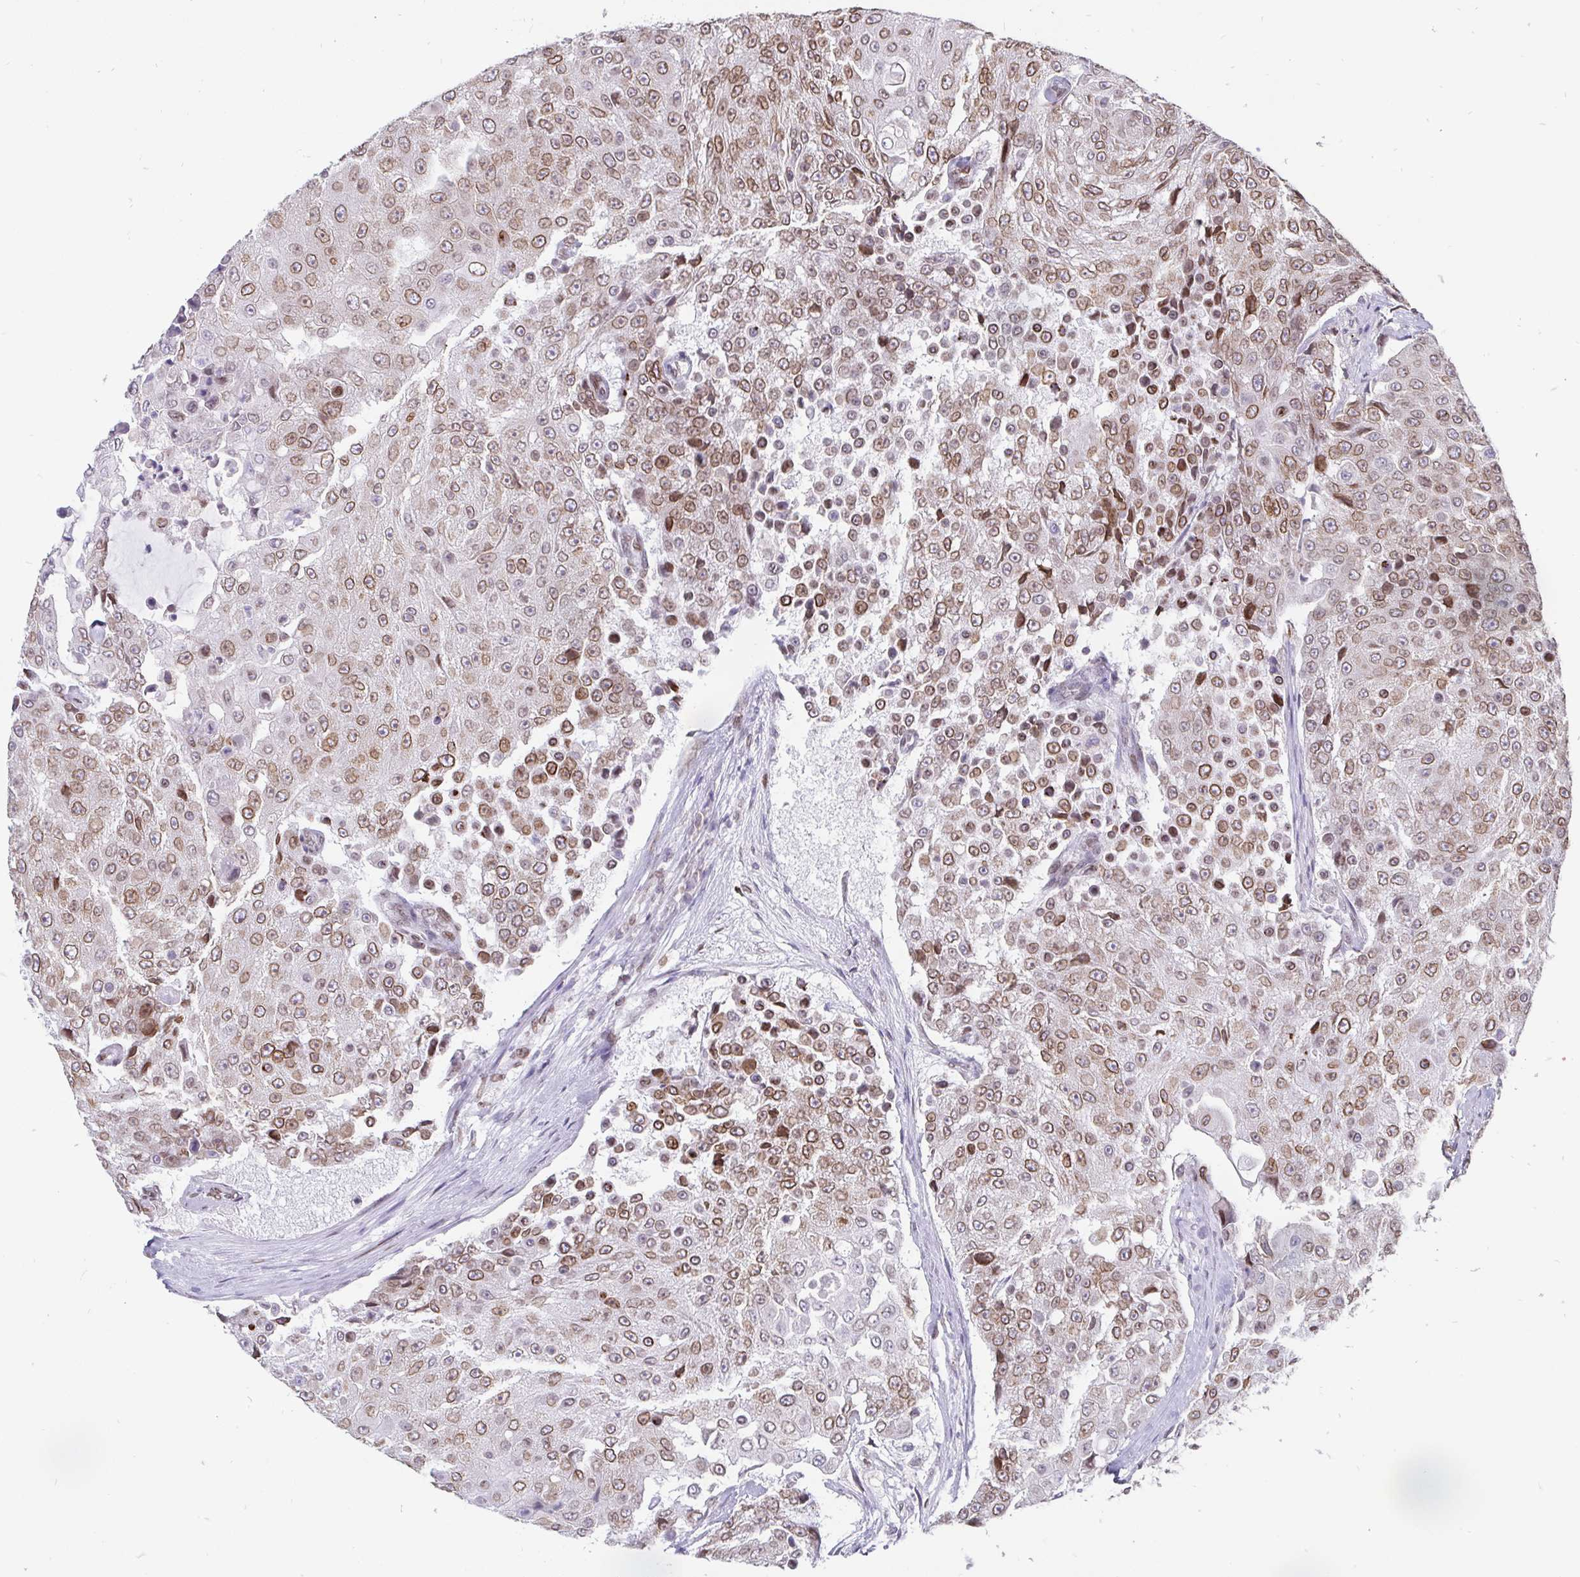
{"staining": {"intensity": "moderate", "quantity": ">75%", "location": "cytoplasmic/membranous,nuclear"}, "tissue": "urothelial cancer", "cell_type": "Tumor cells", "image_type": "cancer", "snomed": [{"axis": "morphology", "description": "Urothelial carcinoma, High grade"}, {"axis": "topography", "description": "Urinary bladder"}], "caption": "Moderate cytoplasmic/membranous and nuclear staining is present in about >75% of tumor cells in high-grade urothelial carcinoma.", "gene": "EMD", "patient": {"sex": "female", "age": 63}}